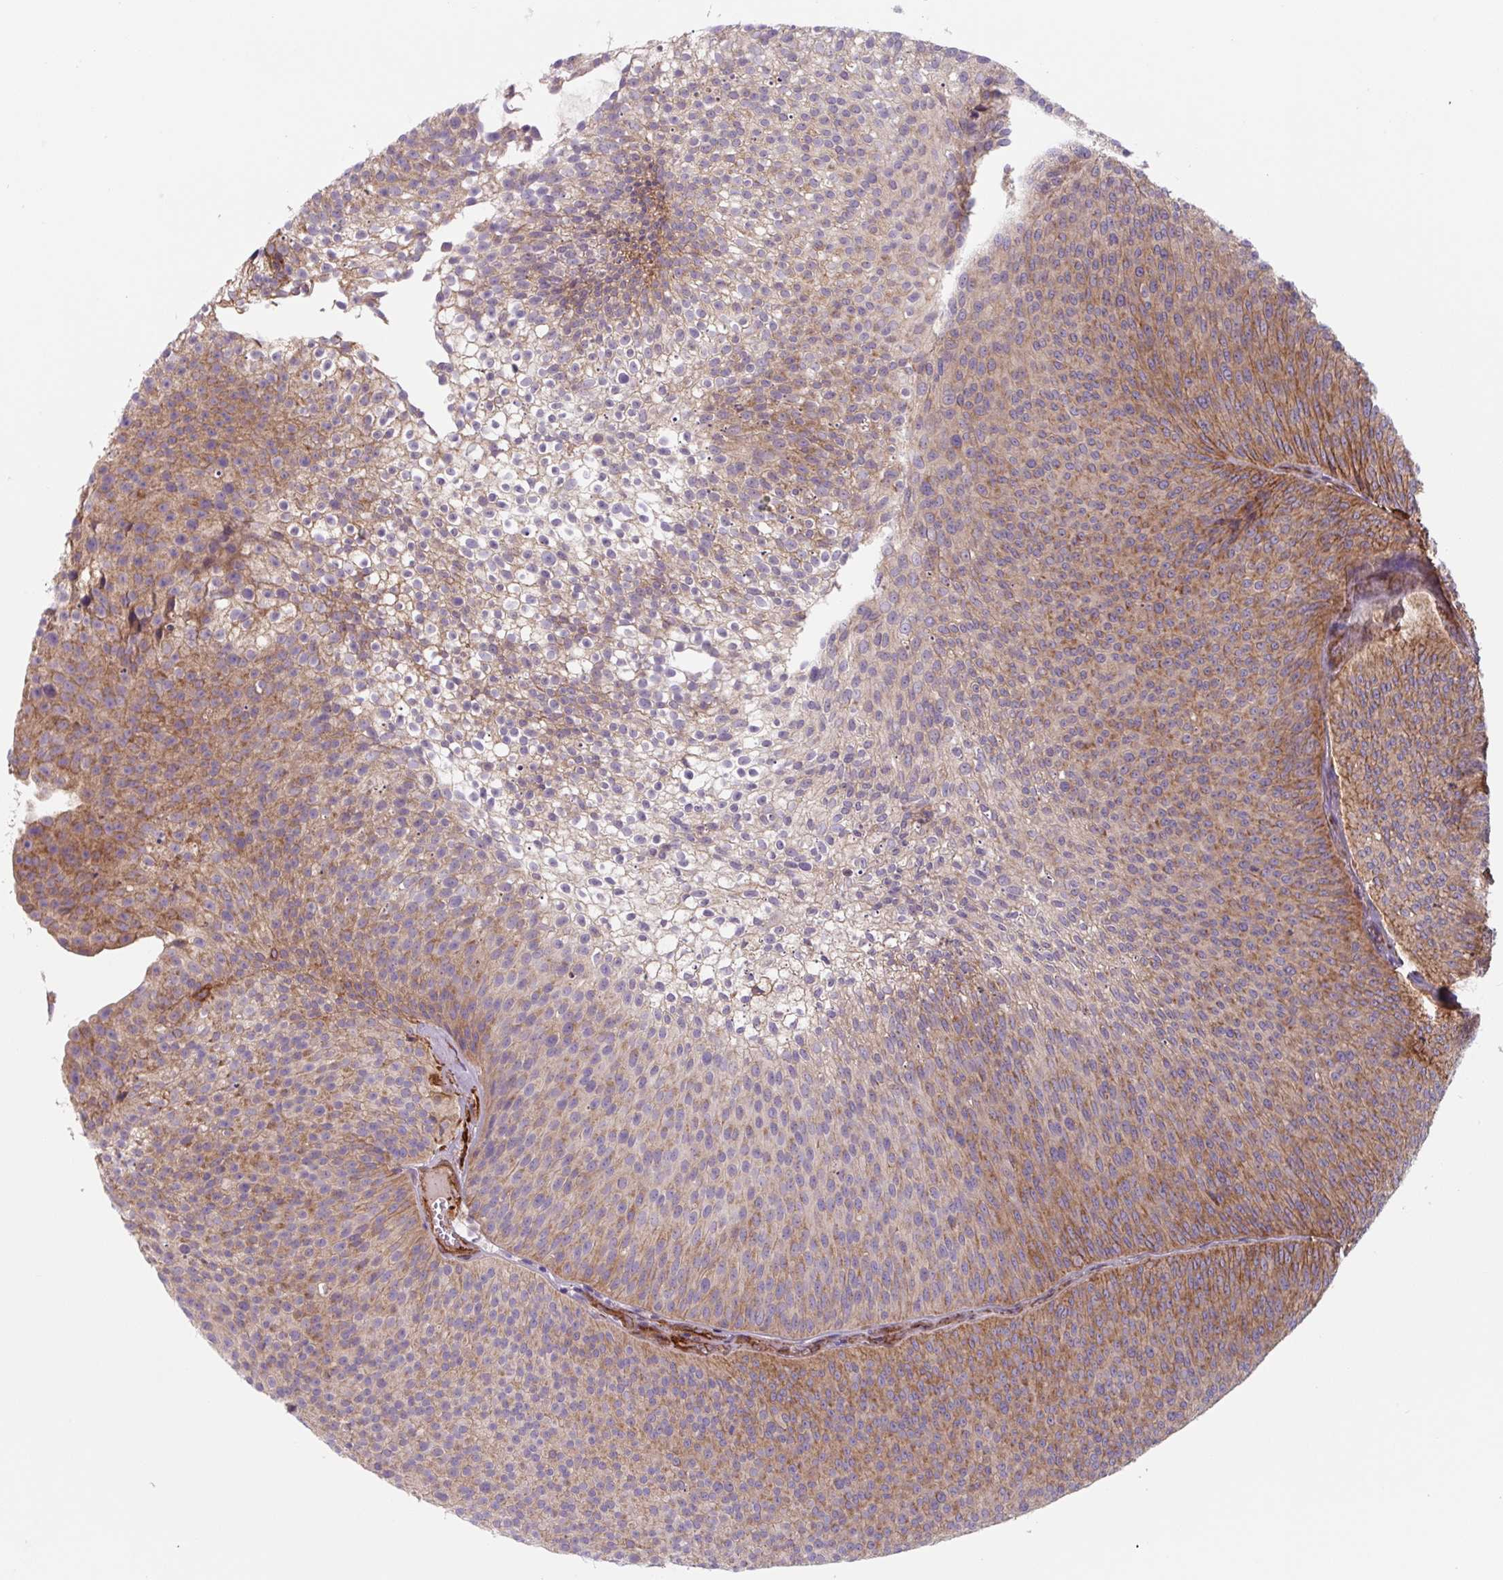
{"staining": {"intensity": "moderate", "quantity": "25%-75%", "location": "cytoplasmic/membranous"}, "tissue": "urothelial cancer", "cell_type": "Tumor cells", "image_type": "cancer", "snomed": [{"axis": "morphology", "description": "Urothelial carcinoma, Low grade"}, {"axis": "topography", "description": "Urinary bladder"}], "caption": "A micrograph showing moderate cytoplasmic/membranous expression in approximately 25%-75% of tumor cells in urothelial cancer, as visualized by brown immunohistochemical staining.", "gene": "DHFR2", "patient": {"sex": "male", "age": 91}}